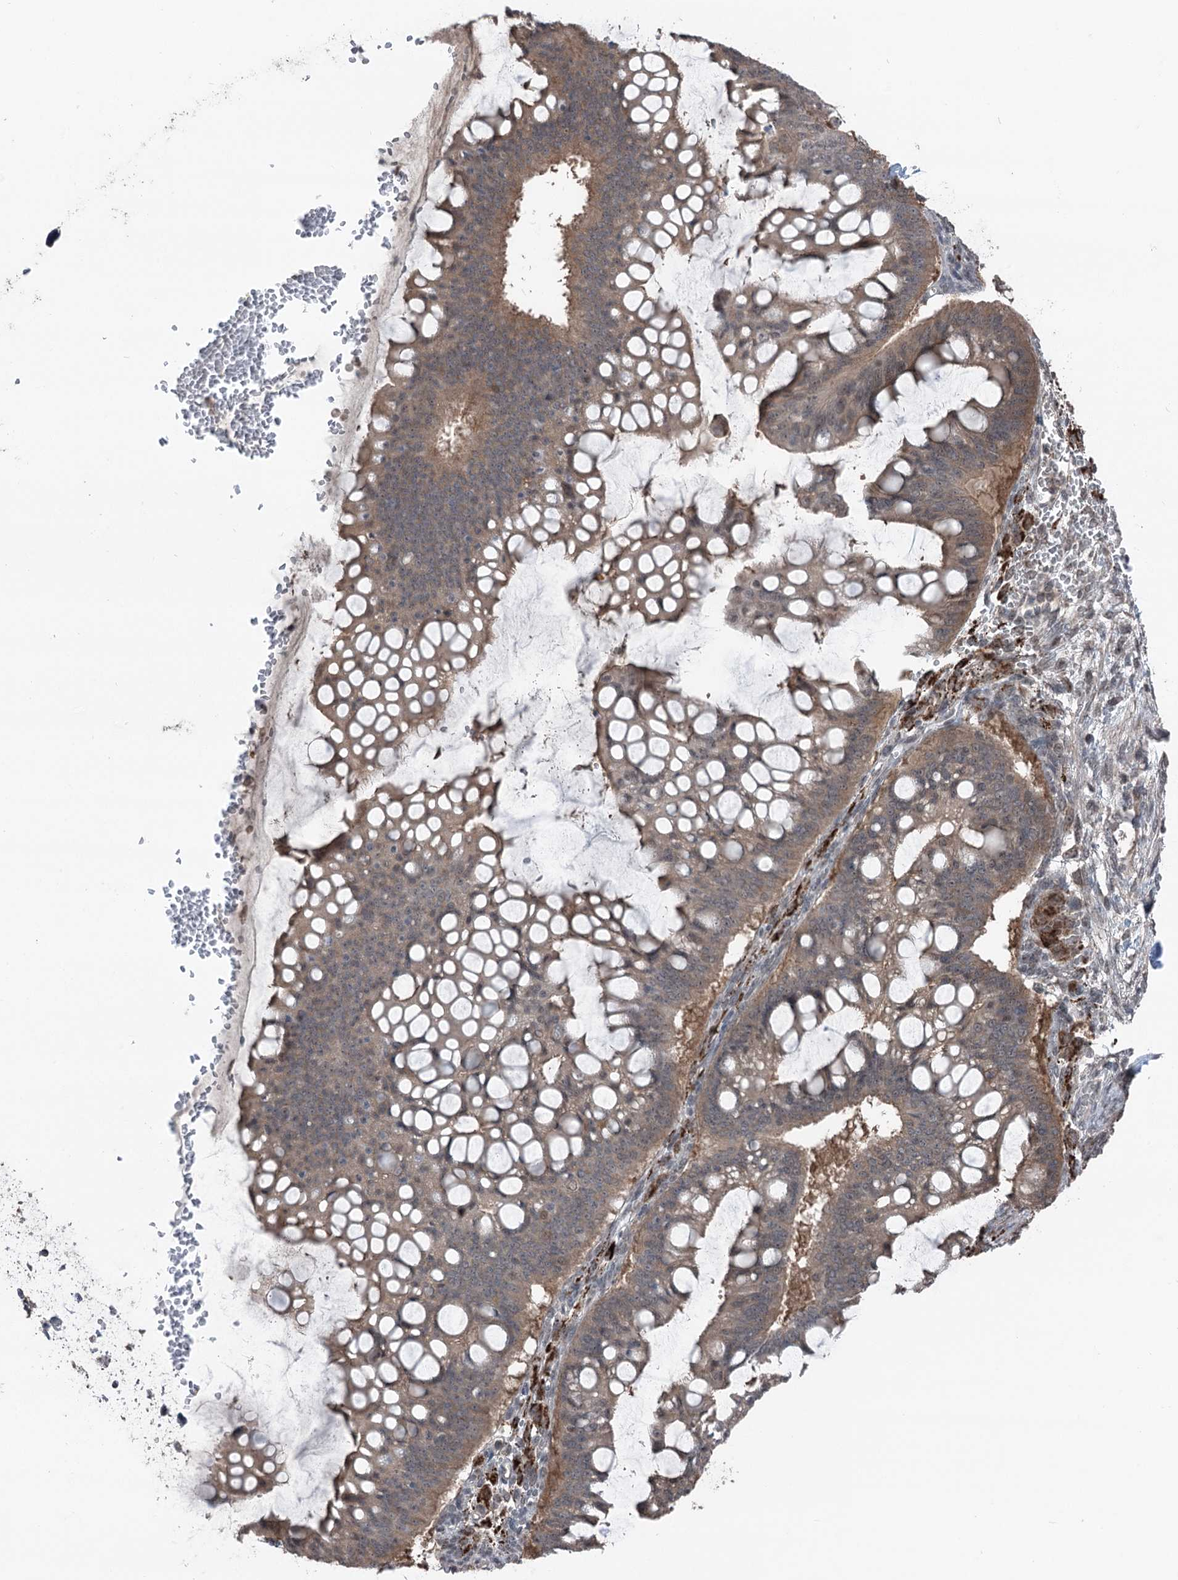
{"staining": {"intensity": "moderate", "quantity": ">75%", "location": "cytoplasmic/membranous"}, "tissue": "ovarian cancer", "cell_type": "Tumor cells", "image_type": "cancer", "snomed": [{"axis": "morphology", "description": "Cystadenocarcinoma, mucinous, NOS"}, {"axis": "topography", "description": "Ovary"}], "caption": "Immunohistochemical staining of human ovarian mucinous cystadenocarcinoma demonstrates medium levels of moderate cytoplasmic/membranous positivity in about >75% of tumor cells.", "gene": "CCSER2", "patient": {"sex": "female", "age": 73}}